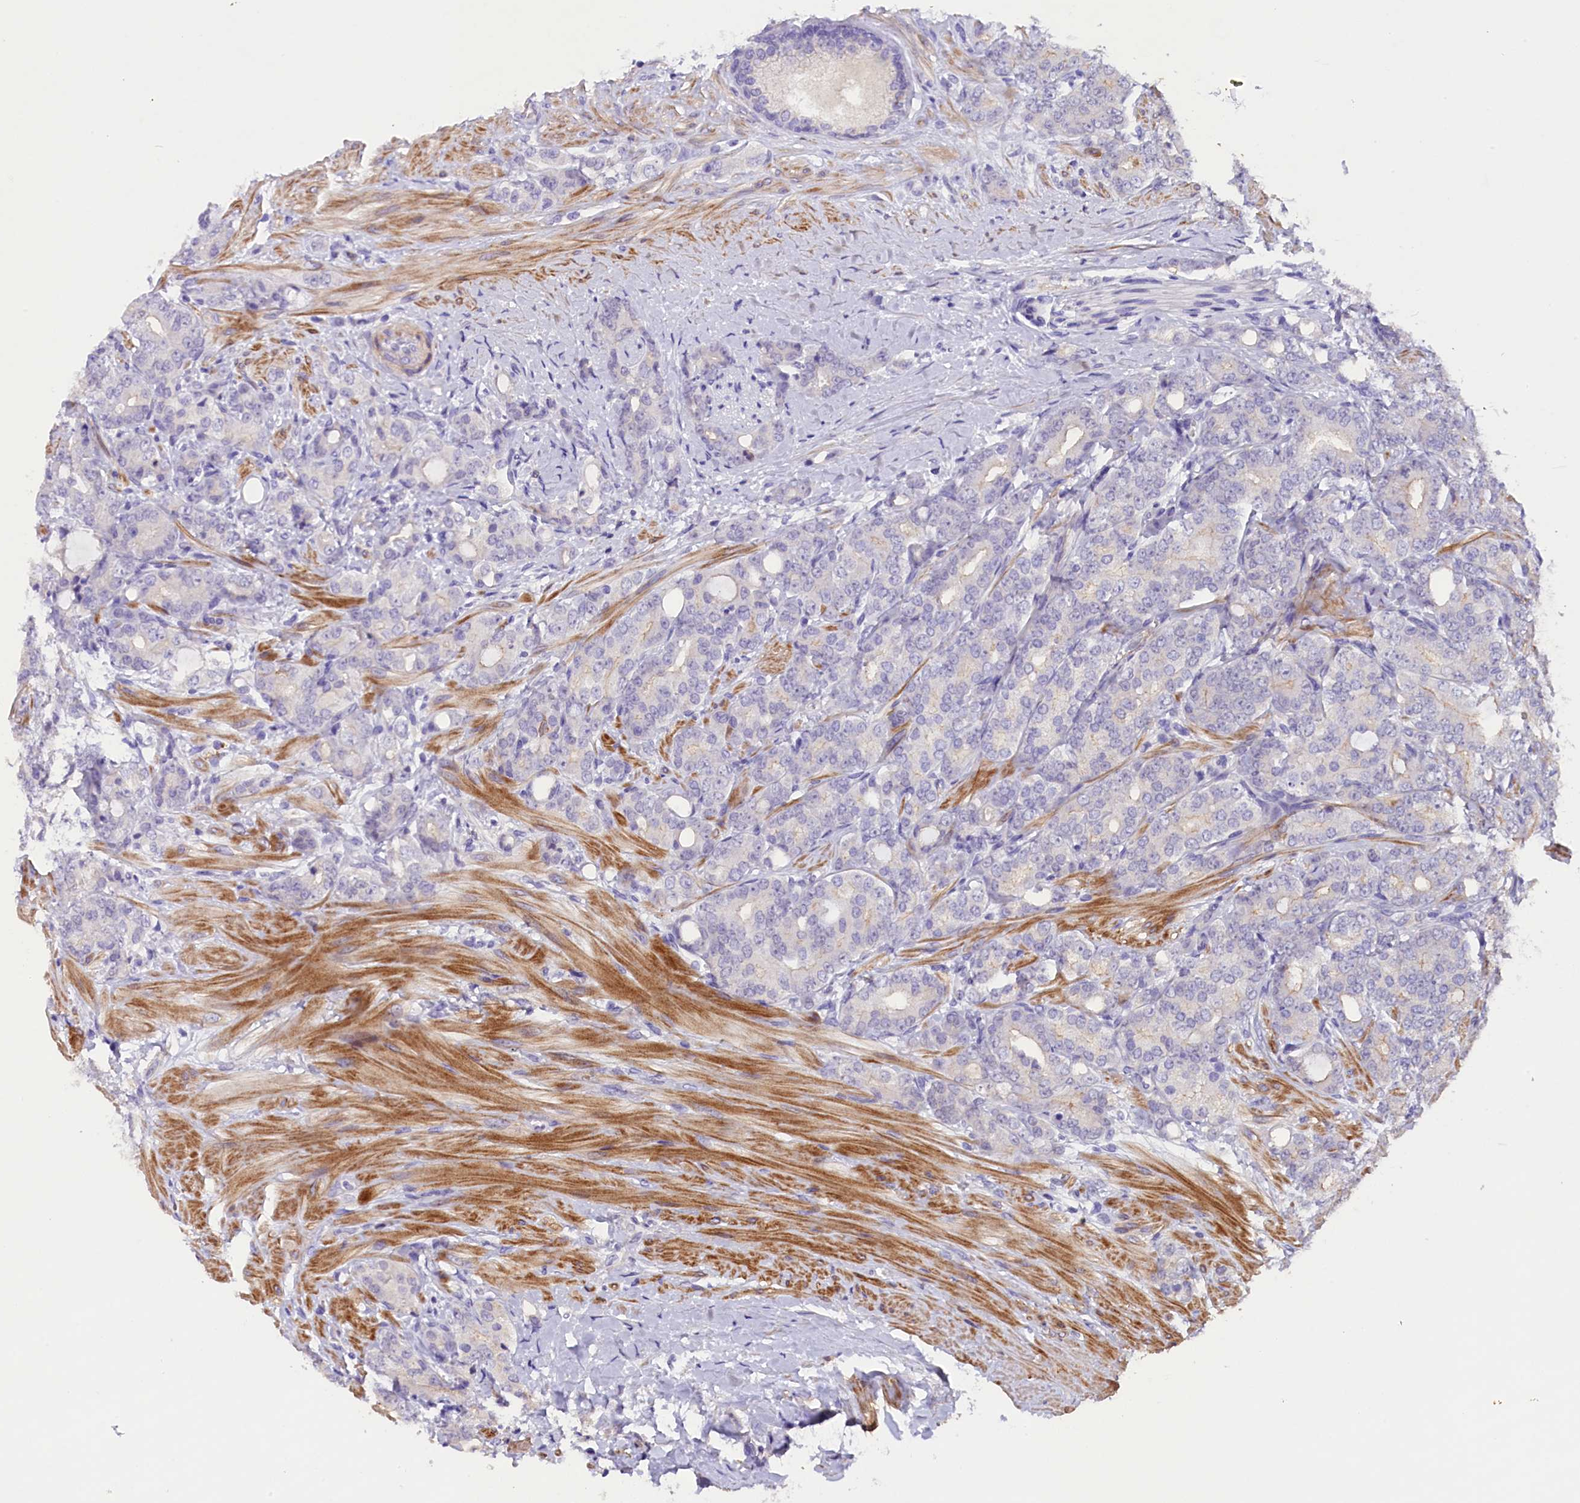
{"staining": {"intensity": "negative", "quantity": "none", "location": "none"}, "tissue": "prostate cancer", "cell_type": "Tumor cells", "image_type": "cancer", "snomed": [{"axis": "morphology", "description": "Adenocarcinoma, High grade"}, {"axis": "topography", "description": "Prostate"}], "caption": "Prostate cancer was stained to show a protein in brown. There is no significant expression in tumor cells. (DAB (3,3'-diaminobenzidine) IHC with hematoxylin counter stain).", "gene": "MEX3B", "patient": {"sex": "male", "age": 62}}